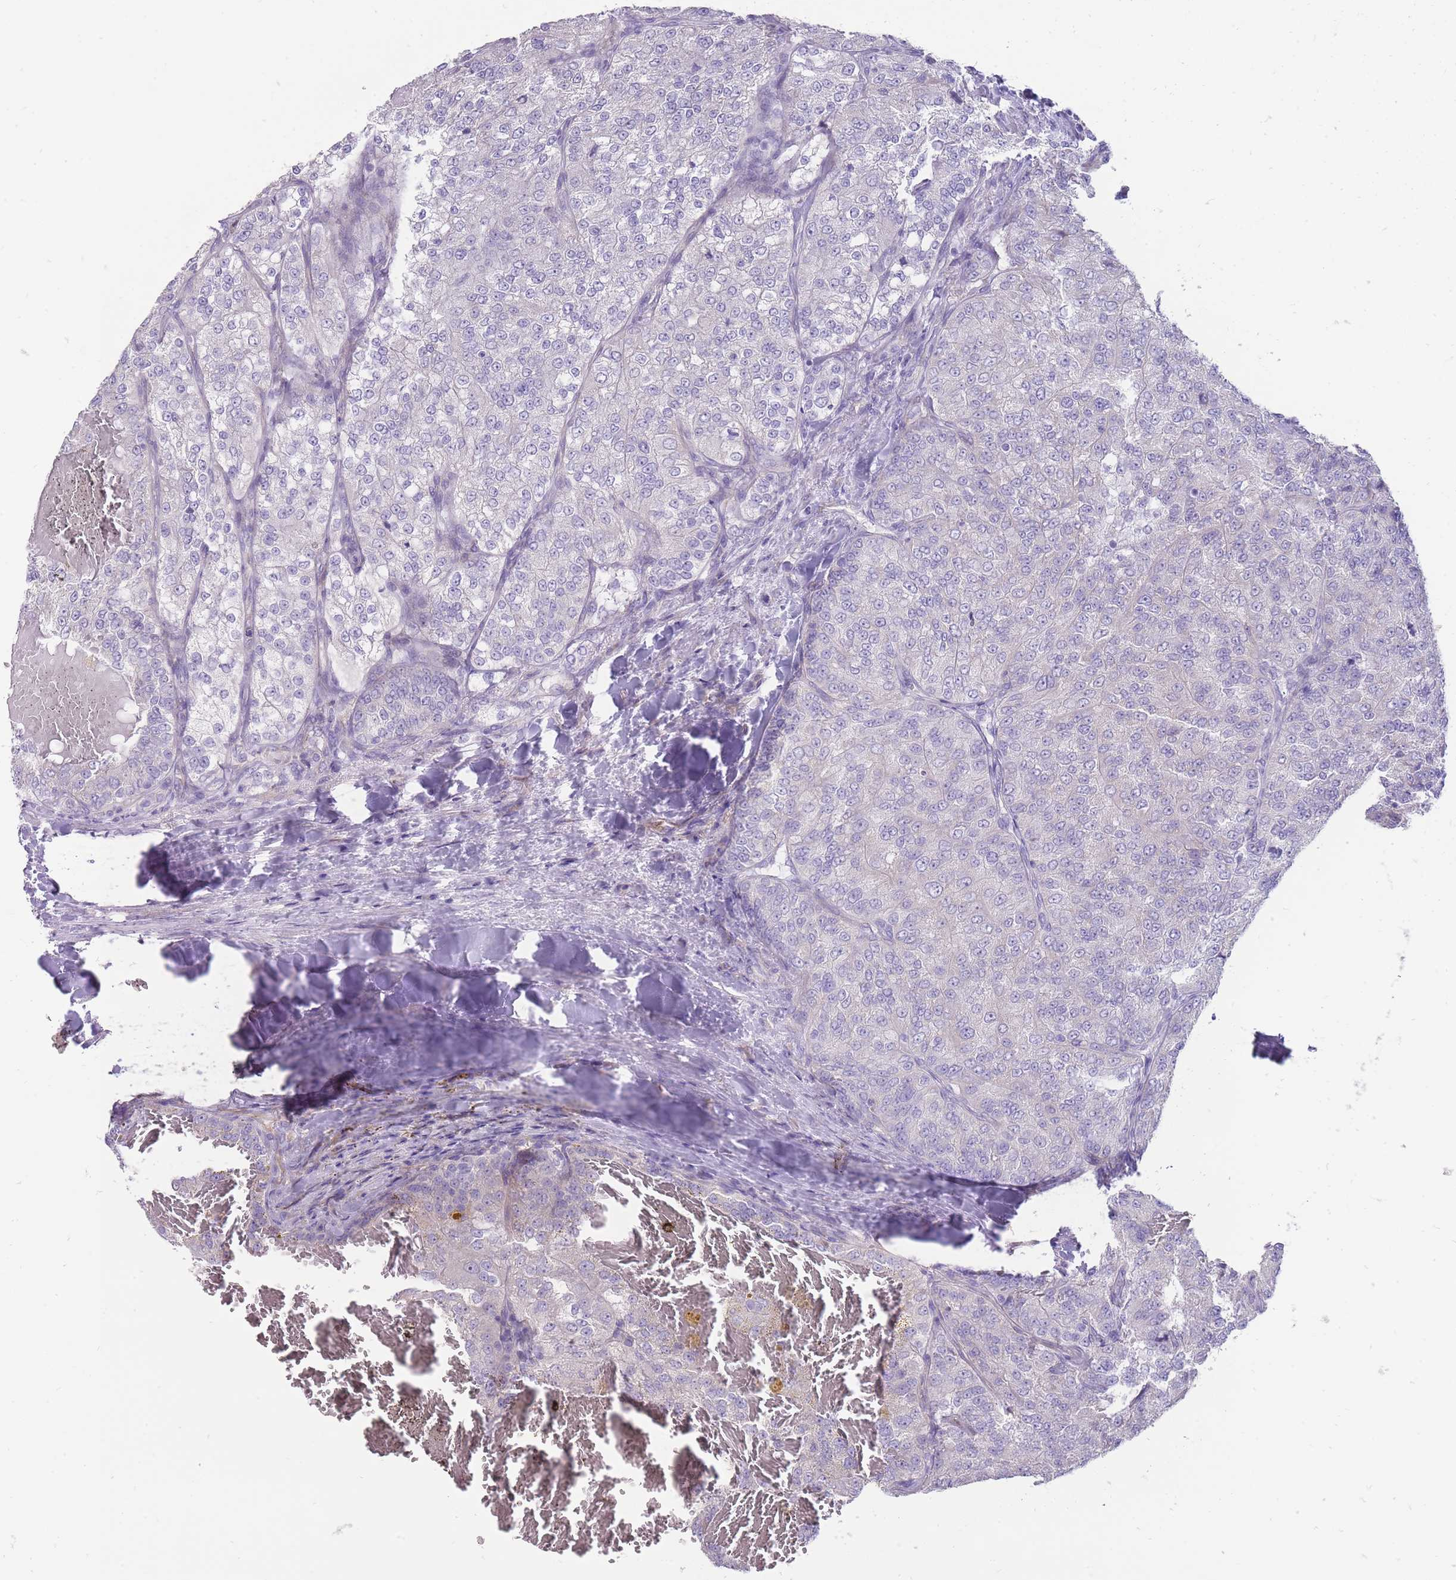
{"staining": {"intensity": "negative", "quantity": "none", "location": "none"}, "tissue": "renal cancer", "cell_type": "Tumor cells", "image_type": "cancer", "snomed": [{"axis": "morphology", "description": "Adenocarcinoma, NOS"}, {"axis": "topography", "description": "Kidney"}], "caption": "Tumor cells show no significant protein staining in renal cancer (adenocarcinoma).", "gene": "ERICH4", "patient": {"sex": "female", "age": 63}}